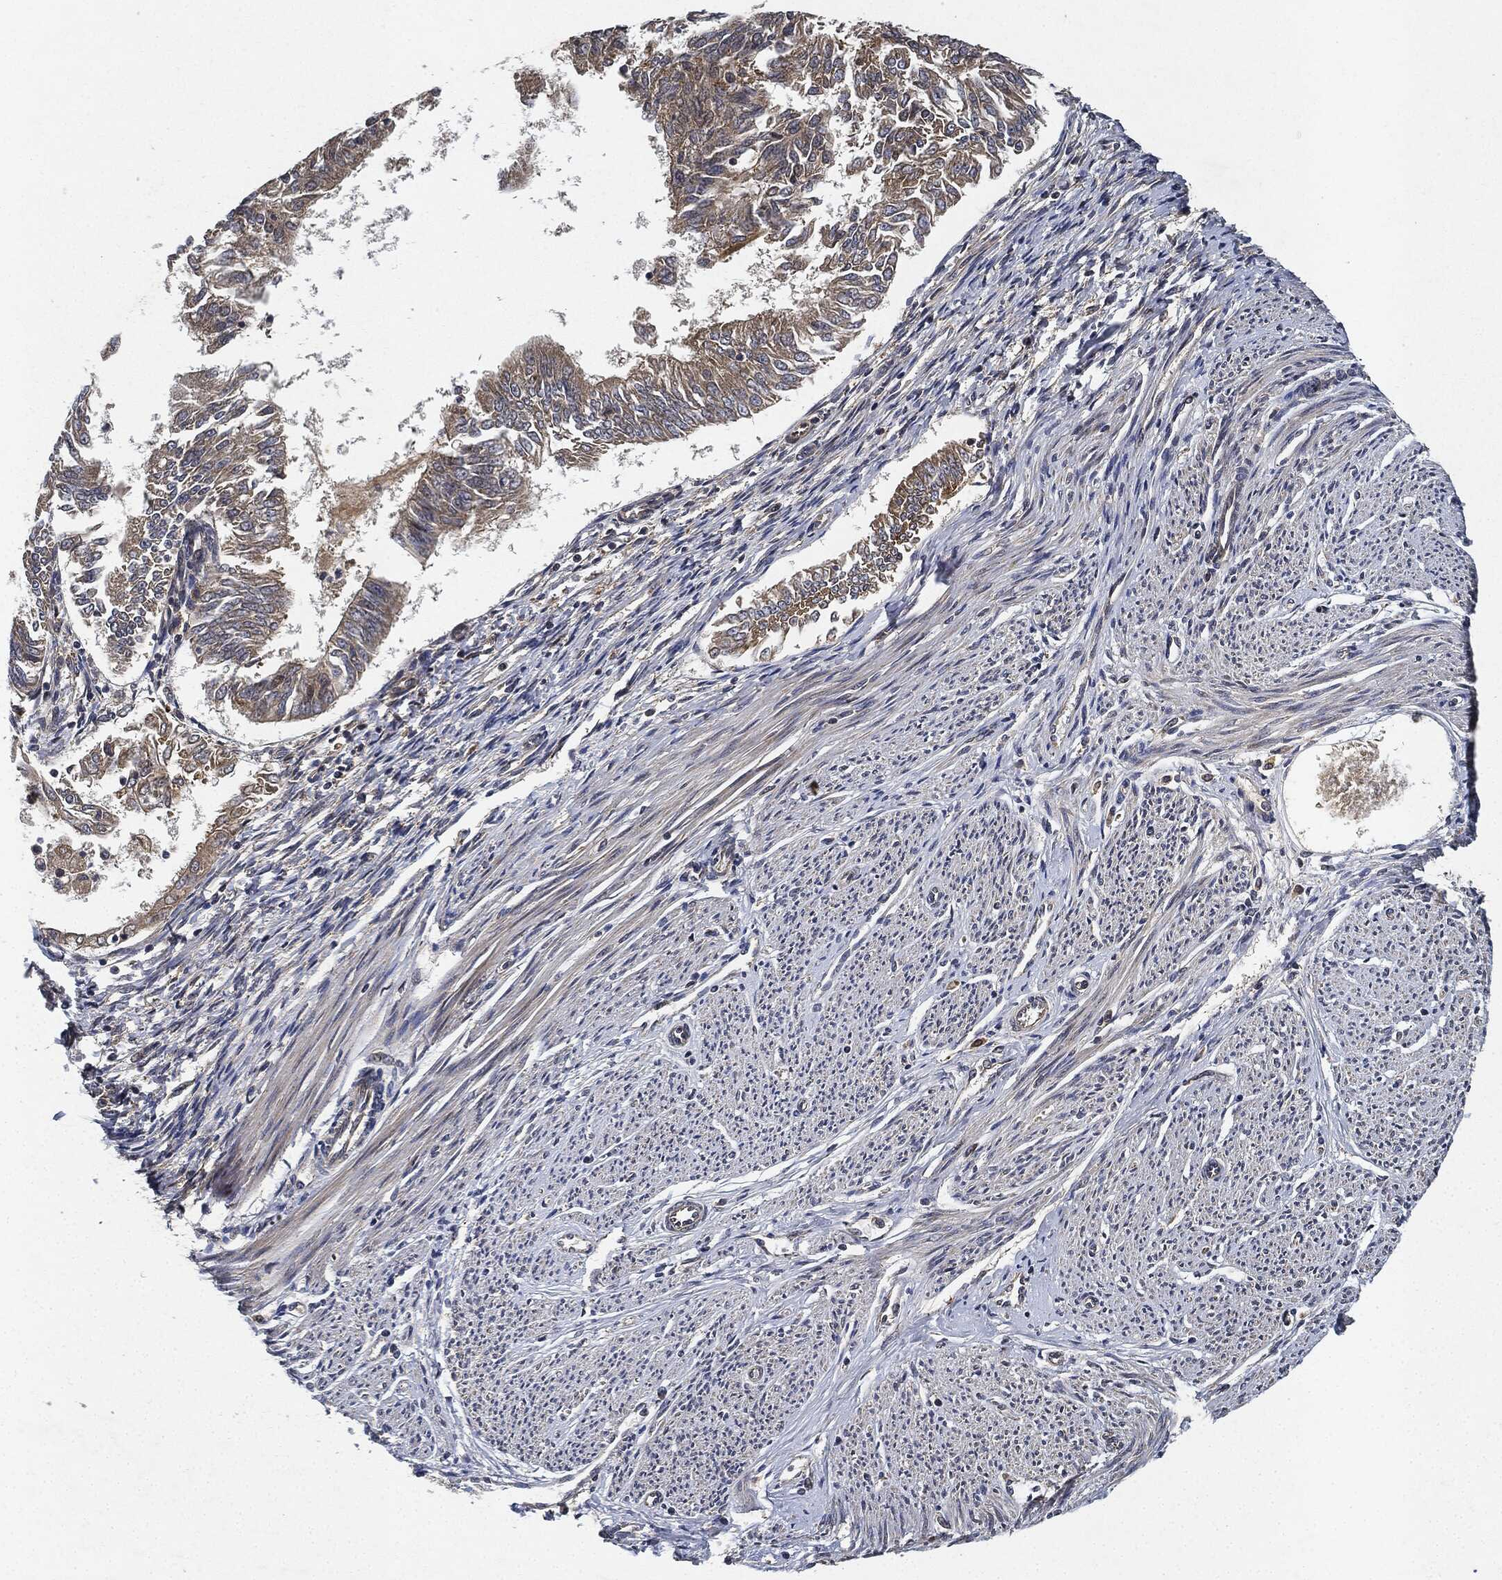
{"staining": {"intensity": "weak", "quantity": "<25%", "location": "cytoplasmic/membranous"}, "tissue": "endometrial cancer", "cell_type": "Tumor cells", "image_type": "cancer", "snomed": [{"axis": "morphology", "description": "Adenocarcinoma, NOS"}, {"axis": "topography", "description": "Endometrium"}], "caption": "Micrograph shows no significant protein positivity in tumor cells of adenocarcinoma (endometrial). Nuclei are stained in blue.", "gene": "MLST8", "patient": {"sex": "female", "age": 58}}